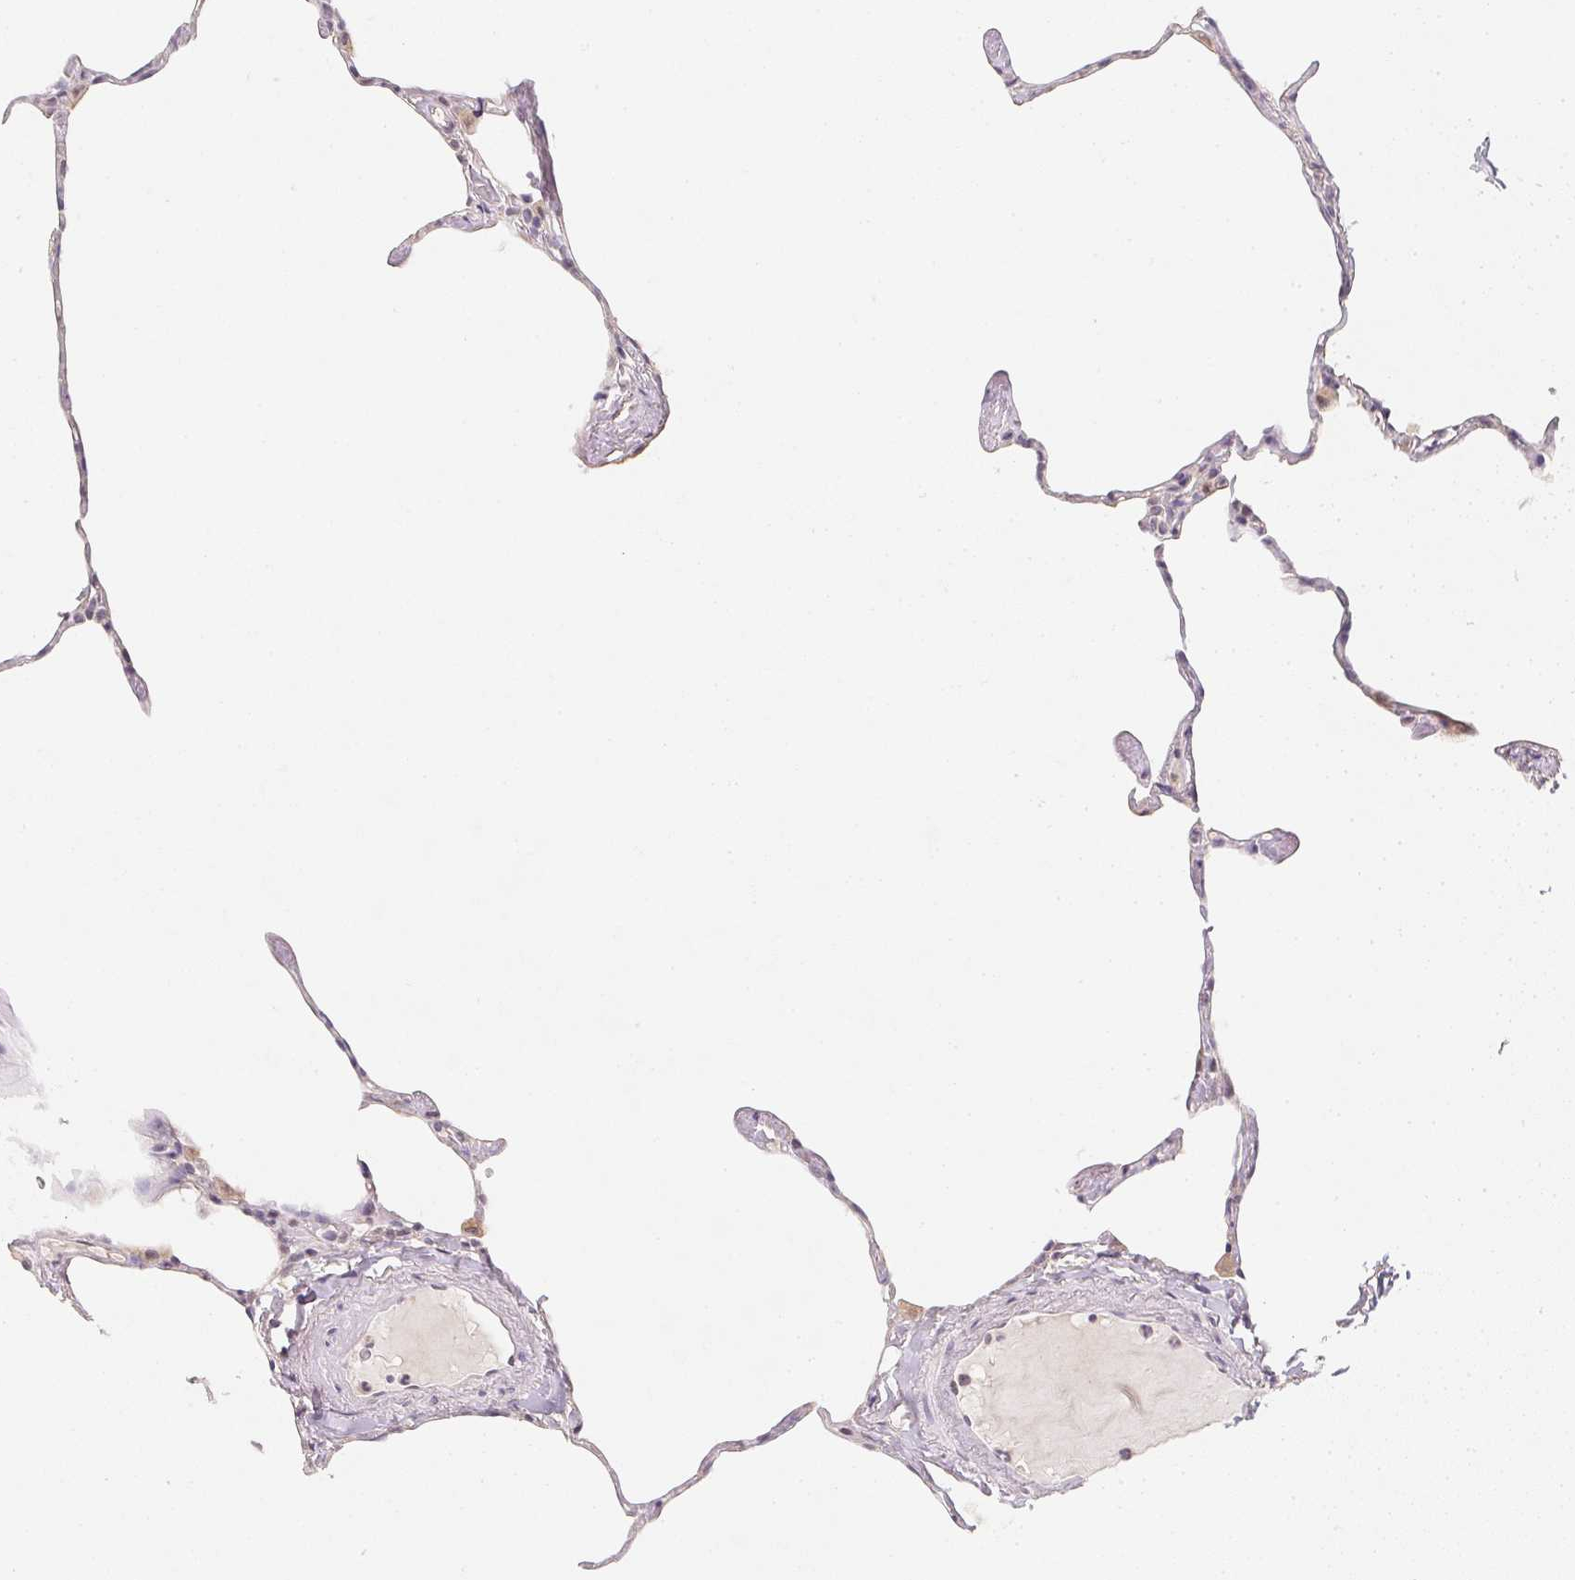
{"staining": {"intensity": "negative", "quantity": "none", "location": "none"}, "tissue": "lung", "cell_type": "Alveolar cells", "image_type": "normal", "snomed": [{"axis": "morphology", "description": "Normal tissue, NOS"}, {"axis": "topography", "description": "Lung"}], "caption": "An immunohistochemistry image of normal lung is shown. There is no staining in alveolar cells of lung. (DAB immunohistochemistry, high magnification).", "gene": "SOAT1", "patient": {"sex": "male", "age": 65}}